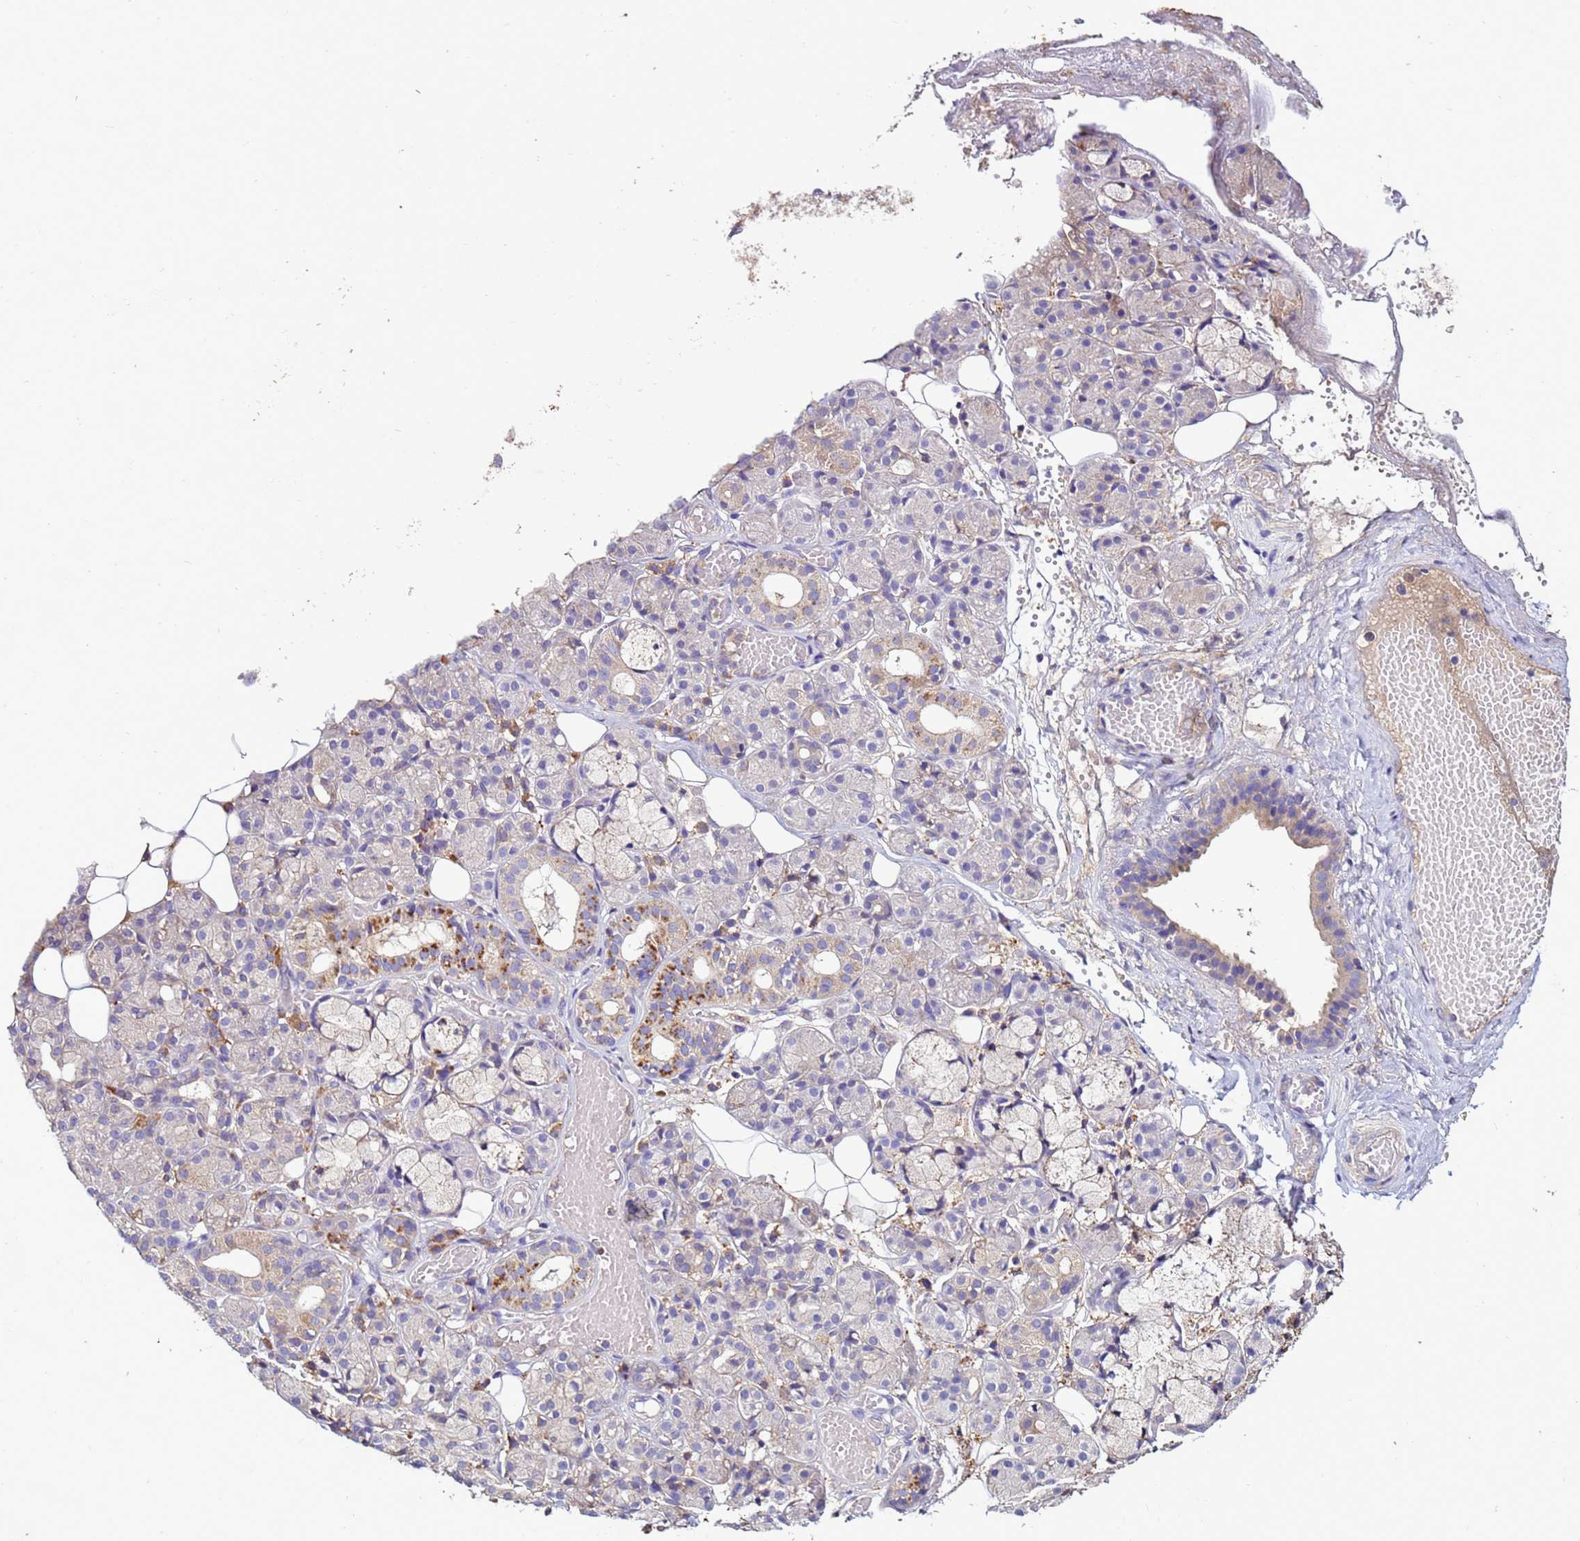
{"staining": {"intensity": "moderate", "quantity": "<25%", "location": "cytoplasmic/membranous"}, "tissue": "salivary gland", "cell_type": "Glandular cells", "image_type": "normal", "snomed": [{"axis": "morphology", "description": "Normal tissue, NOS"}, {"axis": "topography", "description": "Salivary gland"}], "caption": "Immunohistochemical staining of unremarkable human salivary gland shows moderate cytoplasmic/membranous protein staining in approximately <25% of glandular cells. The staining was performed using DAB (3,3'-diaminobenzidine) to visualize the protein expression in brown, while the nuclei were stained in blue with hematoxylin (Magnification: 20x).", "gene": "ANTKMT", "patient": {"sex": "male", "age": 63}}